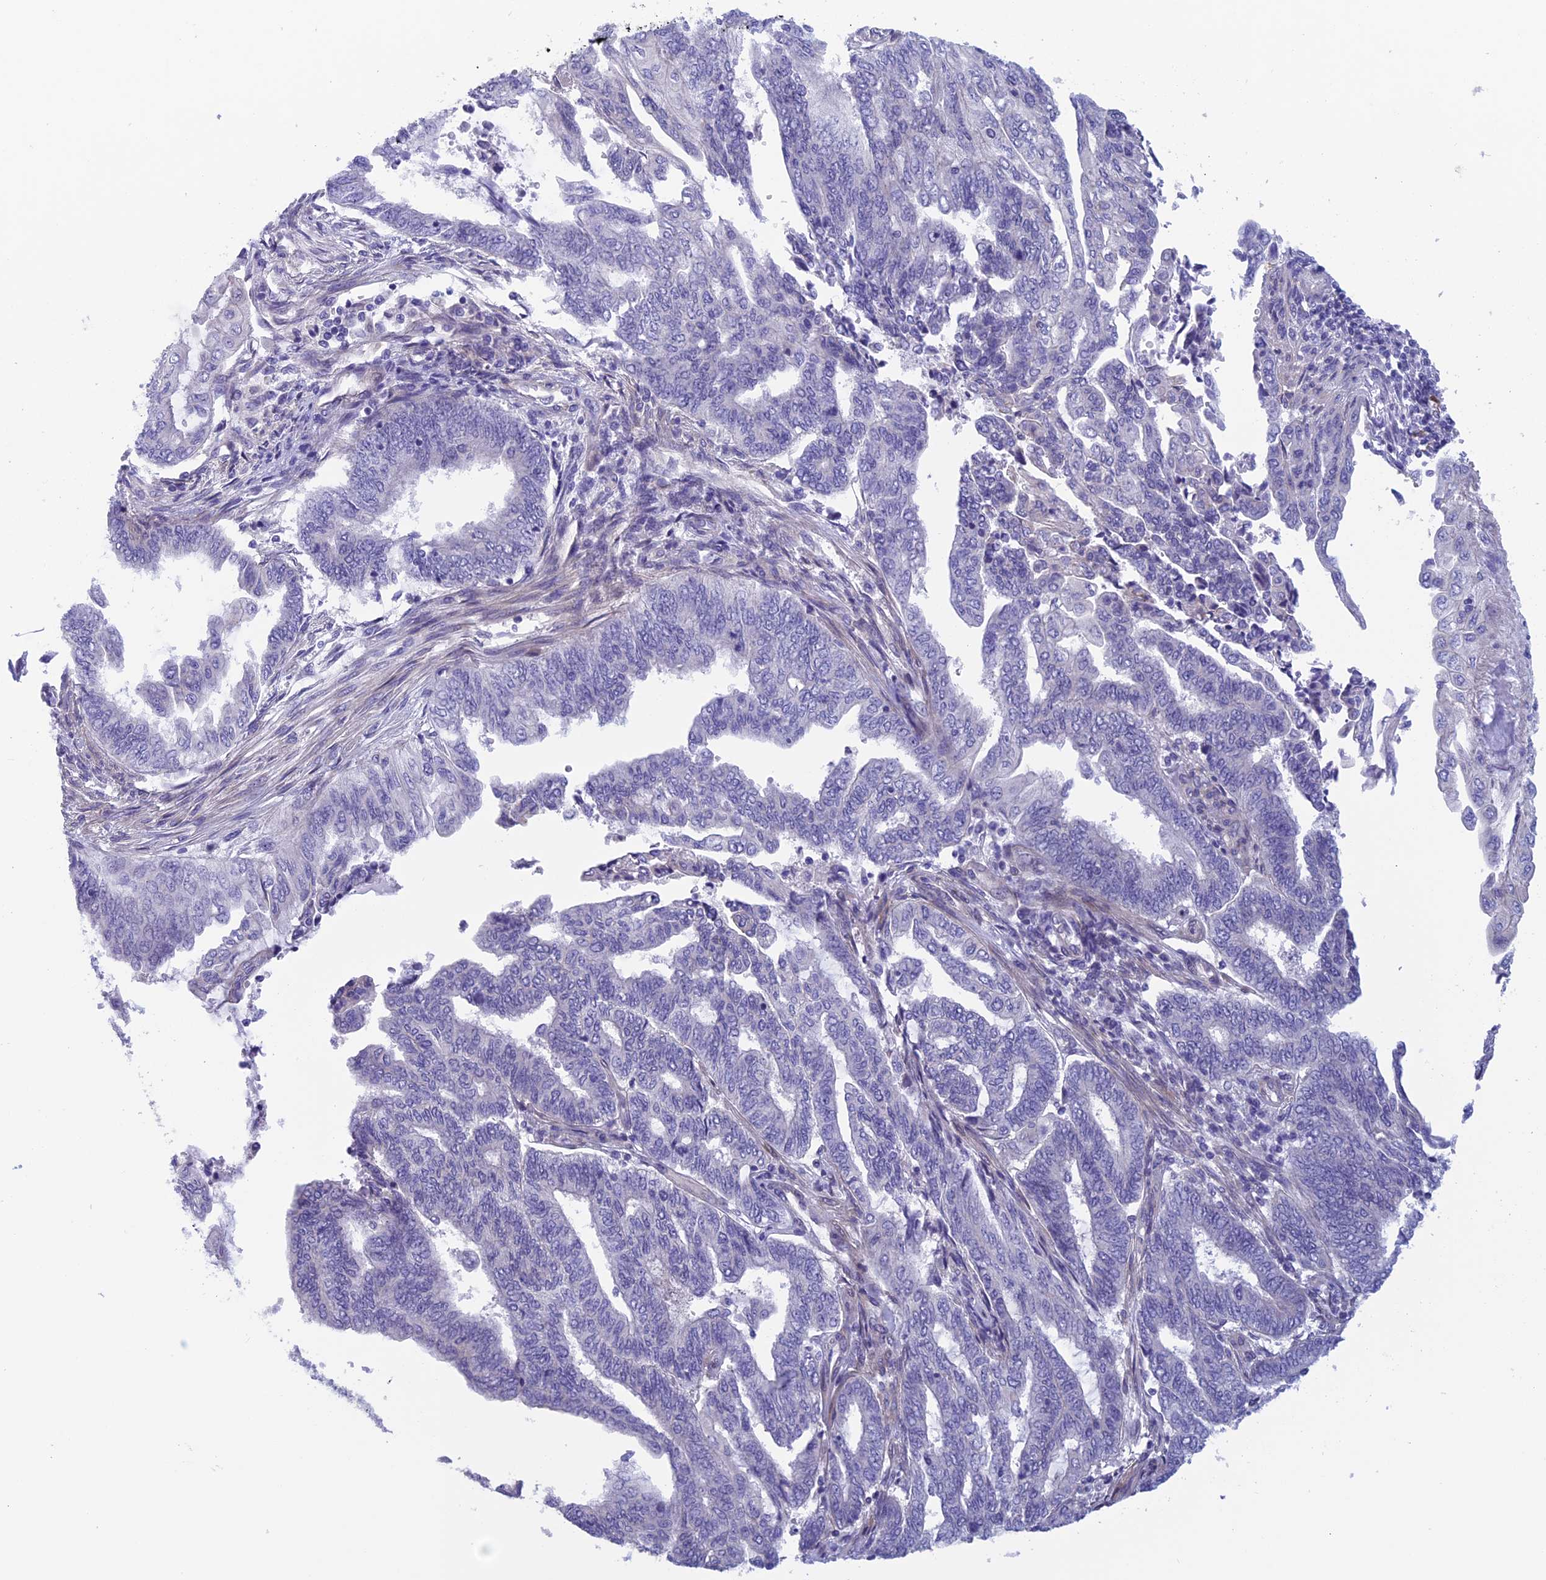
{"staining": {"intensity": "negative", "quantity": "none", "location": "none"}, "tissue": "endometrial cancer", "cell_type": "Tumor cells", "image_type": "cancer", "snomed": [{"axis": "morphology", "description": "Adenocarcinoma, NOS"}, {"axis": "topography", "description": "Uterus"}, {"axis": "topography", "description": "Endometrium"}], "caption": "An immunohistochemistry (IHC) histopathology image of endometrial cancer (adenocarcinoma) is shown. There is no staining in tumor cells of endometrial cancer (adenocarcinoma).", "gene": "CNOT6L", "patient": {"sex": "female", "age": 70}}